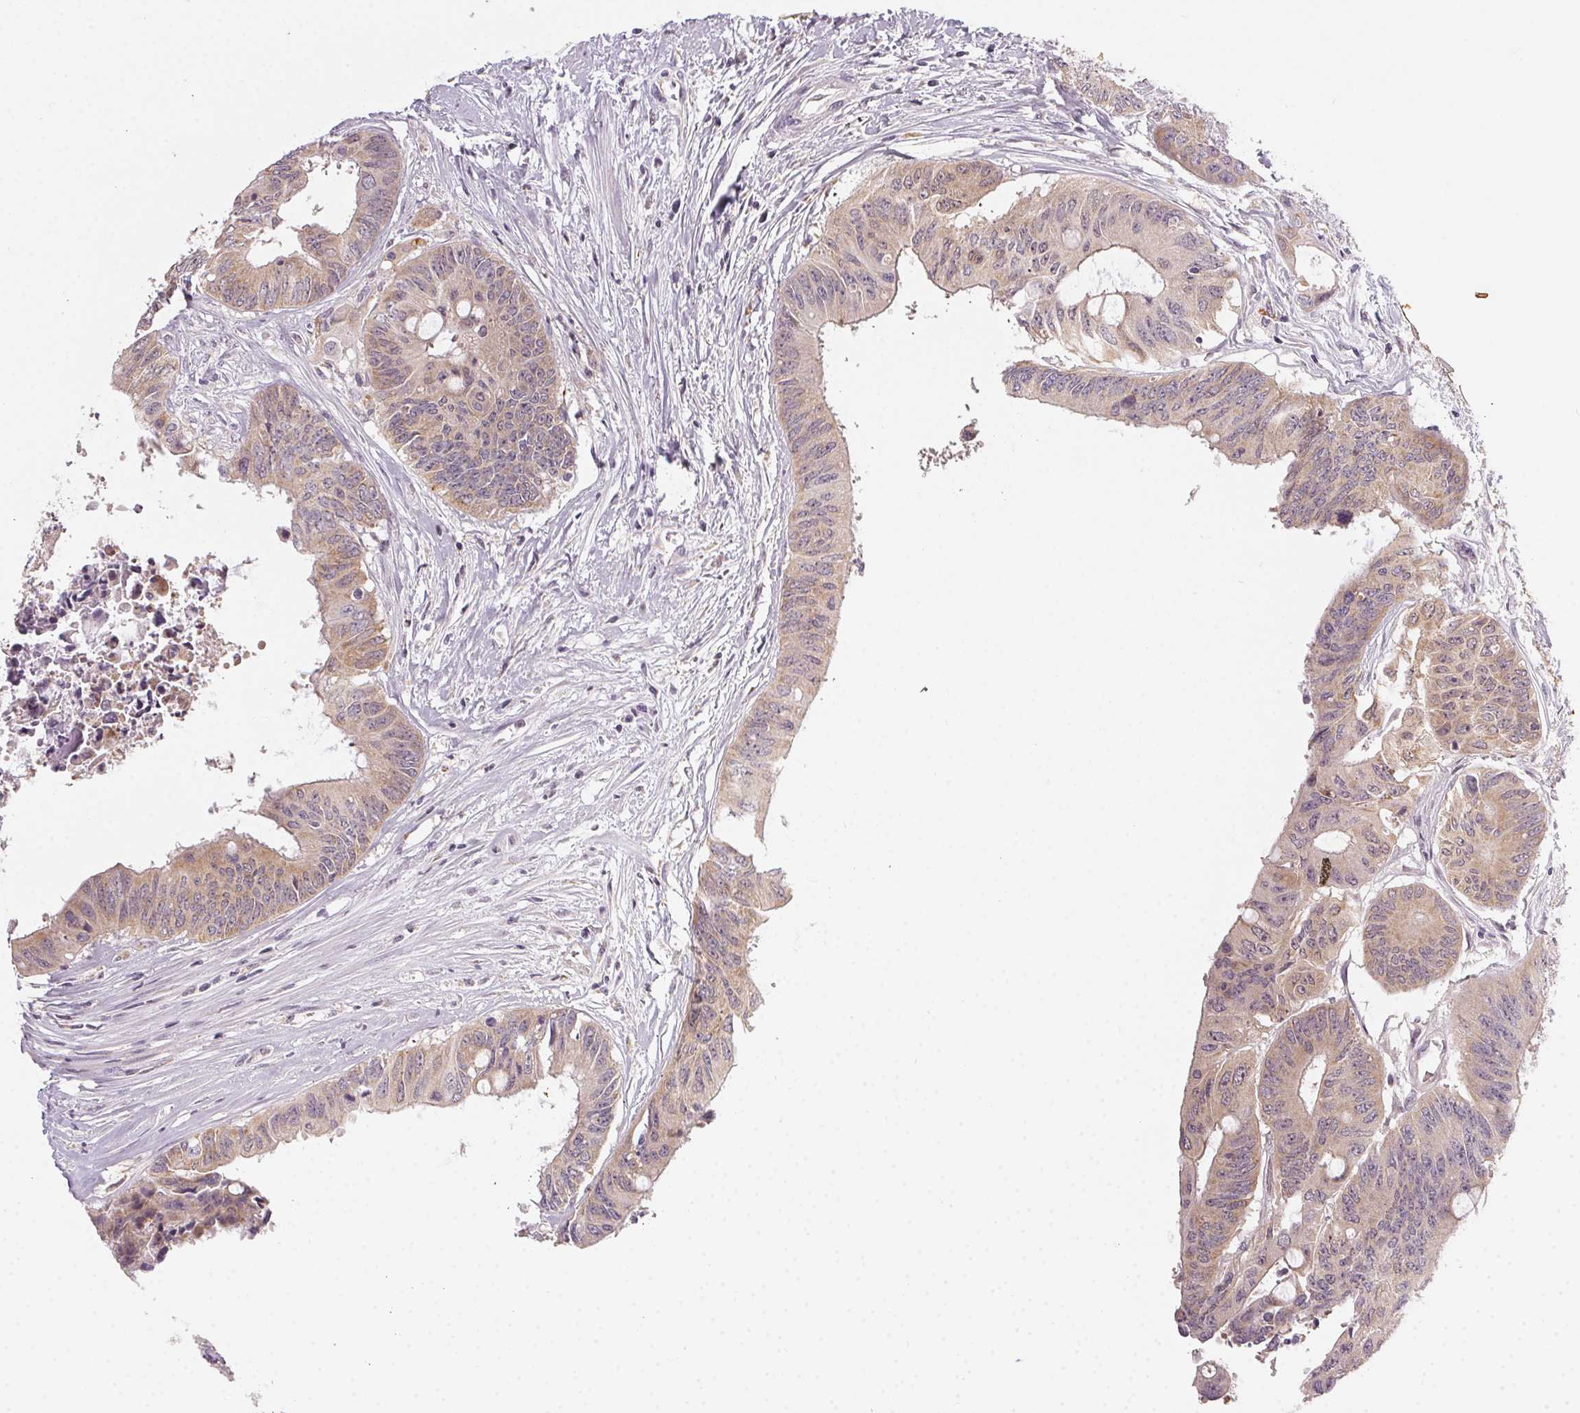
{"staining": {"intensity": "weak", "quantity": ">75%", "location": "cytoplasmic/membranous"}, "tissue": "colorectal cancer", "cell_type": "Tumor cells", "image_type": "cancer", "snomed": [{"axis": "morphology", "description": "Adenocarcinoma, NOS"}, {"axis": "topography", "description": "Rectum"}], "caption": "Immunohistochemistry (IHC) of human colorectal cancer exhibits low levels of weak cytoplasmic/membranous staining in approximately >75% of tumor cells.", "gene": "NCOA4", "patient": {"sex": "male", "age": 59}}